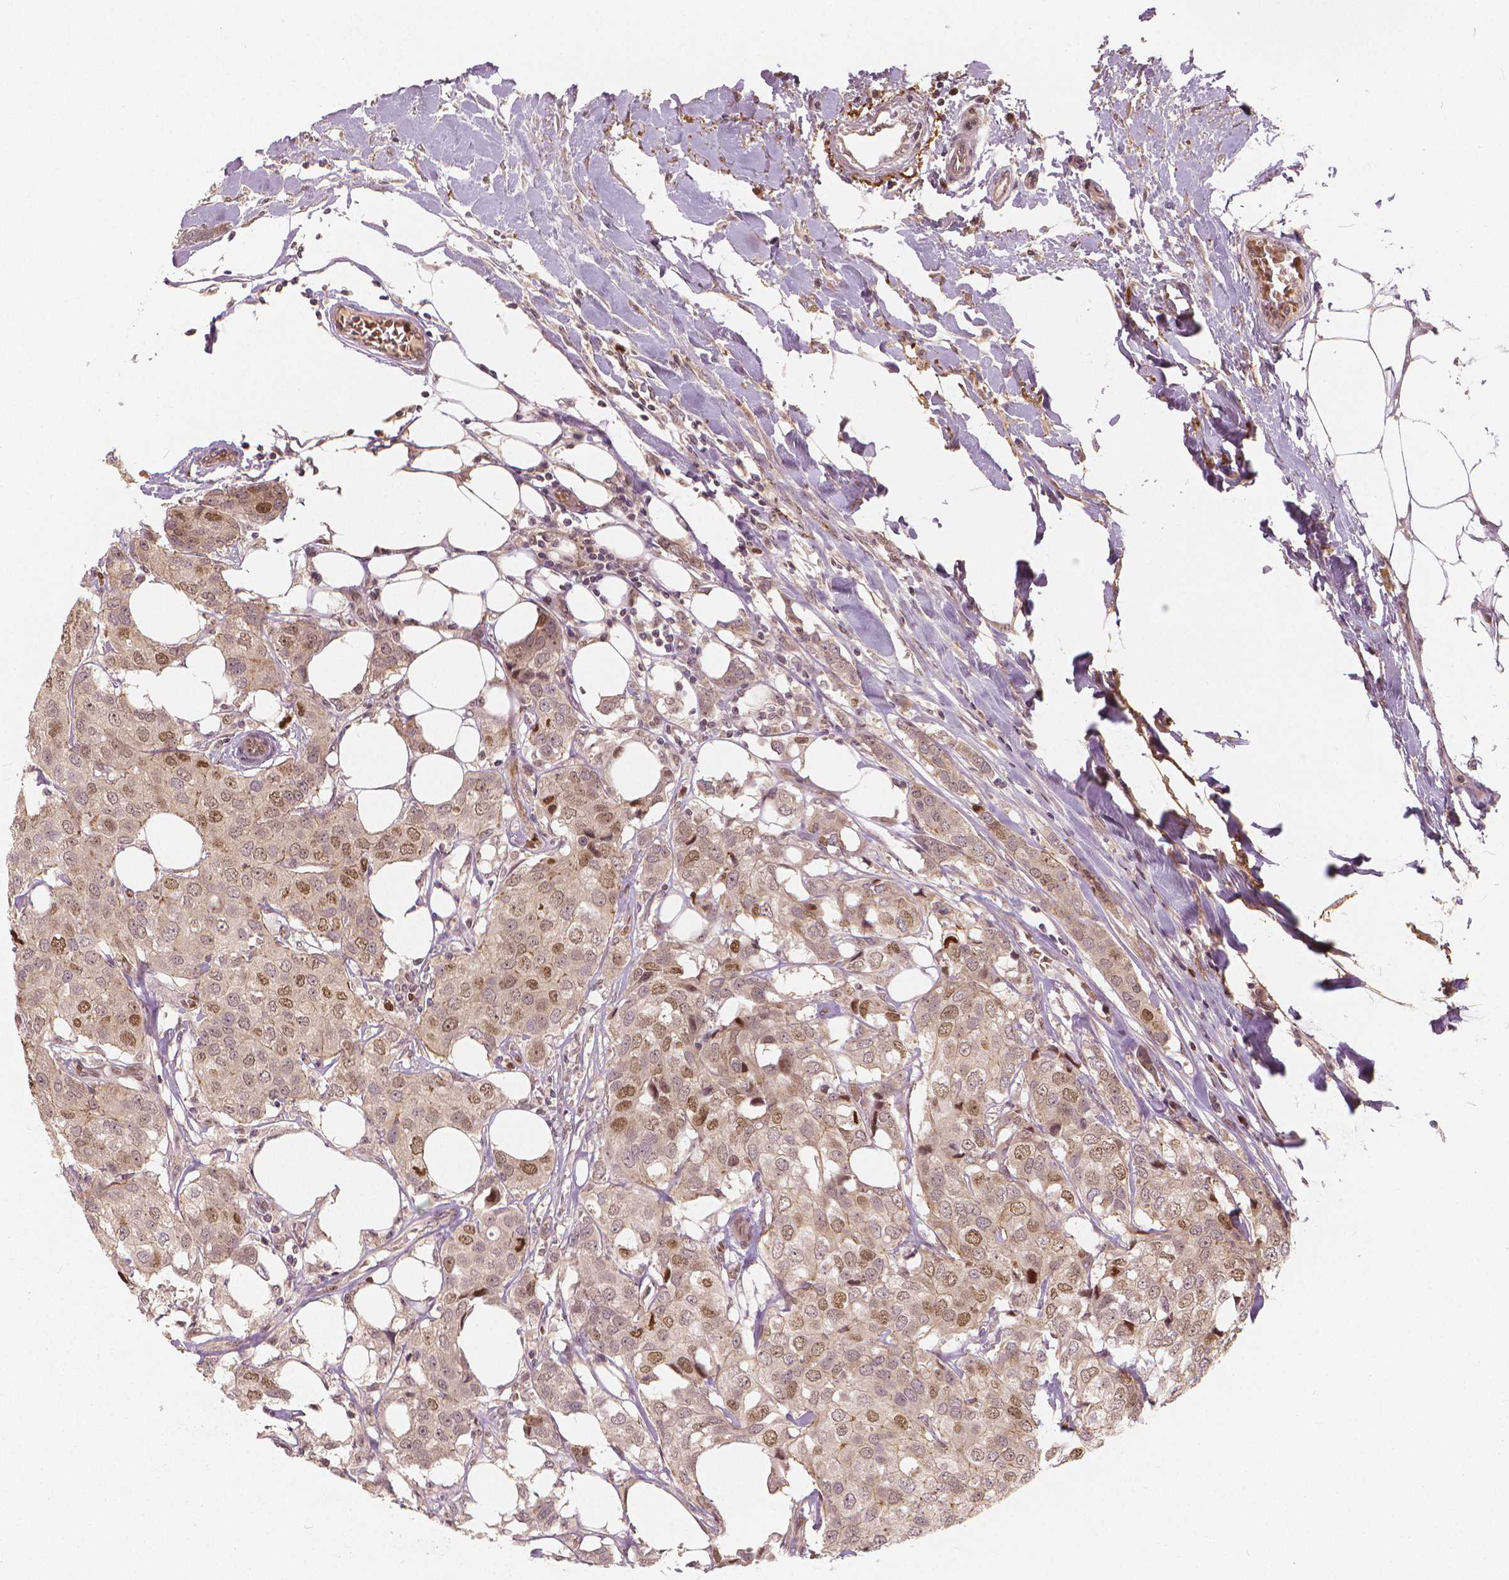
{"staining": {"intensity": "moderate", "quantity": "25%-75%", "location": "nuclear"}, "tissue": "breast cancer", "cell_type": "Tumor cells", "image_type": "cancer", "snomed": [{"axis": "morphology", "description": "Duct carcinoma"}, {"axis": "topography", "description": "Breast"}], "caption": "Immunohistochemical staining of human breast cancer reveals moderate nuclear protein positivity in approximately 25%-75% of tumor cells.", "gene": "NSD2", "patient": {"sex": "female", "age": 80}}